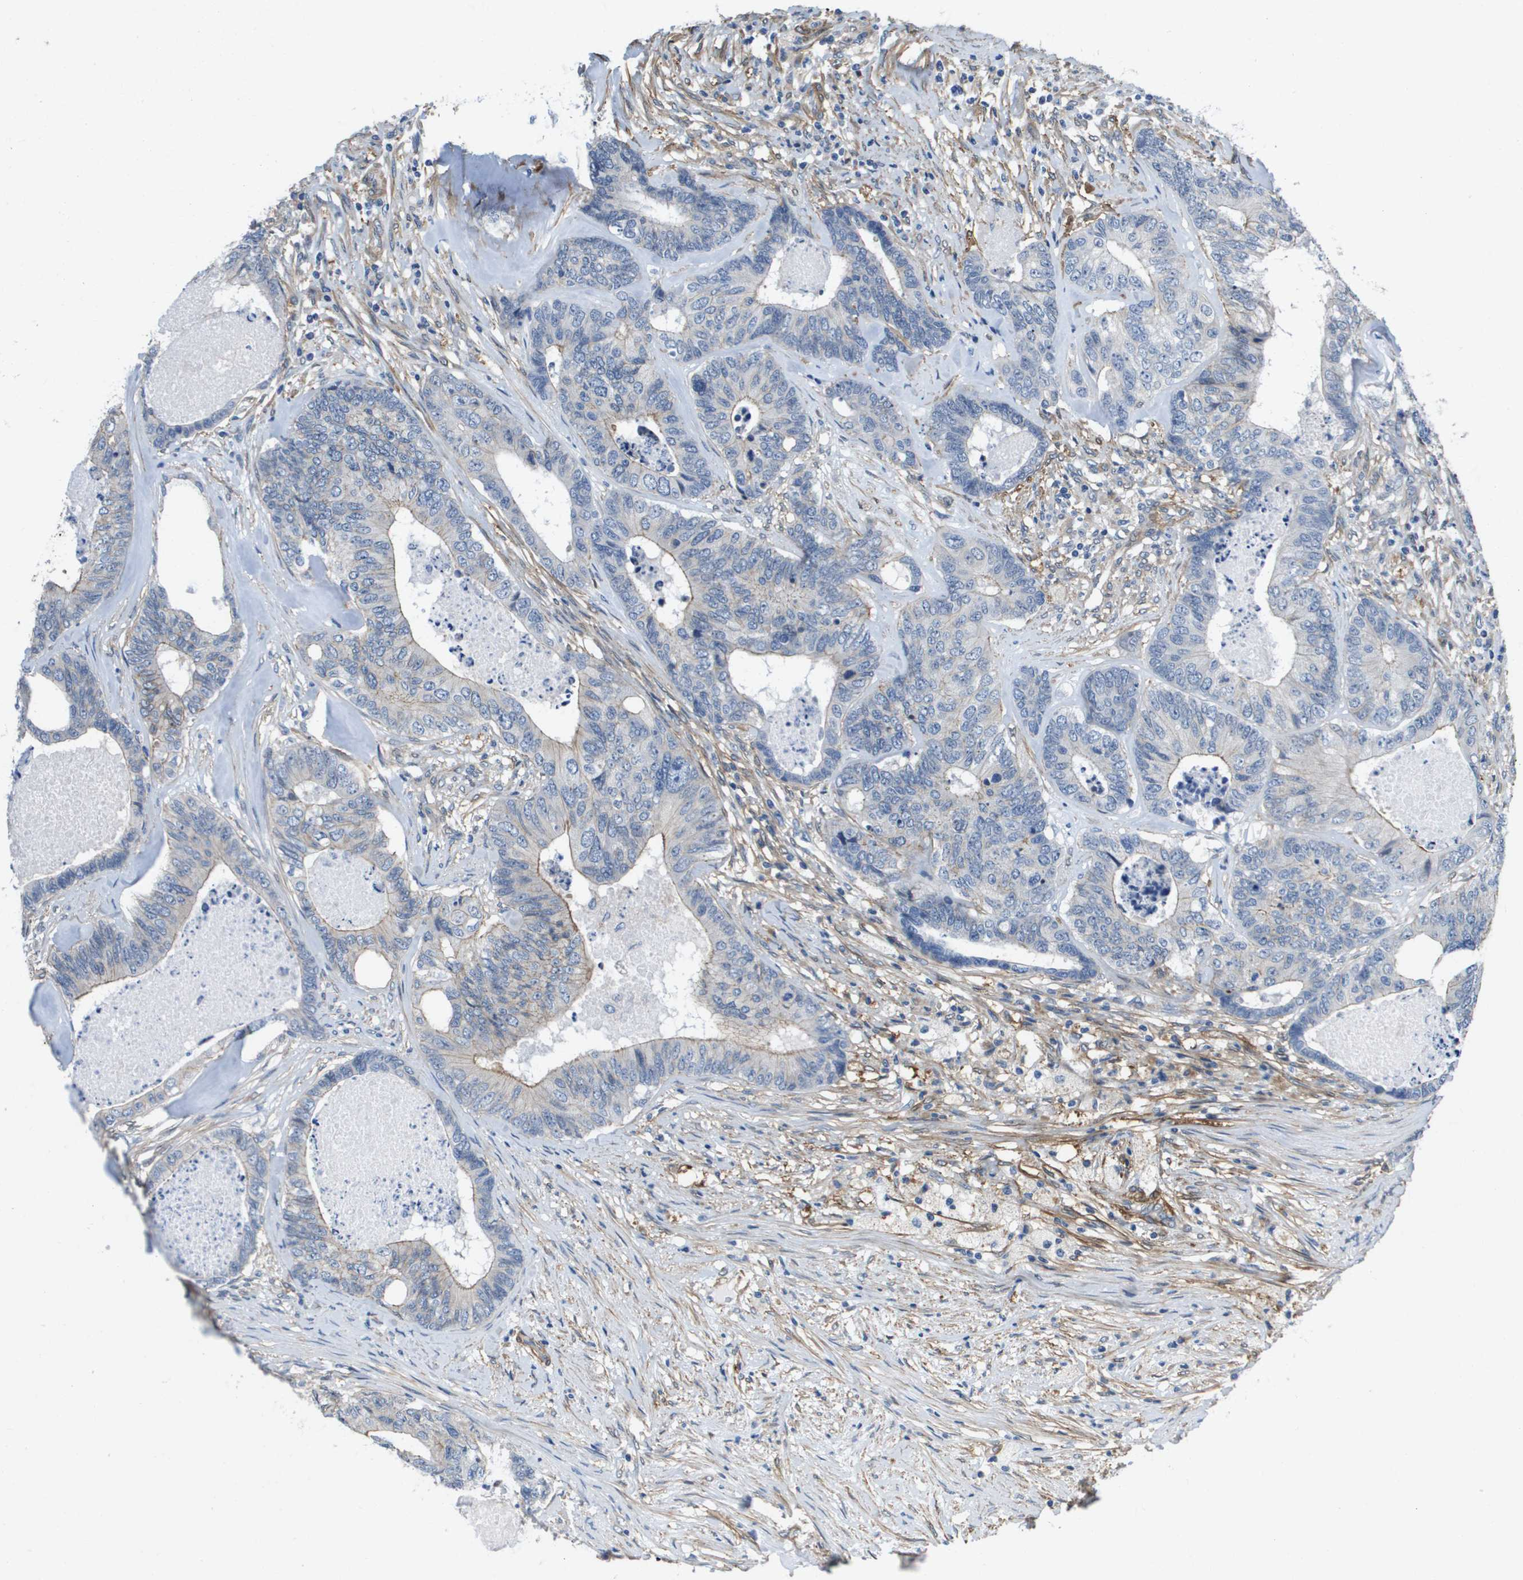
{"staining": {"intensity": "moderate", "quantity": "25%-75%", "location": "cytoplasmic/membranous"}, "tissue": "colorectal cancer", "cell_type": "Tumor cells", "image_type": "cancer", "snomed": [{"axis": "morphology", "description": "Adenocarcinoma, NOS"}, {"axis": "topography", "description": "Colon"}], "caption": "Immunohistochemistry (IHC) staining of colorectal cancer, which reveals medium levels of moderate cytoplasmic/membranous positivity in approximately 25%-75% of tumor cells indicating moderate cytoplasmic/membranous protein positivity. The staining was performed using DAB (brown) for protein detection and nuclei were counterstained in hematoxylin (blue).", "gene": "LPP", "patient": {"sex": "female", "age": 67}}